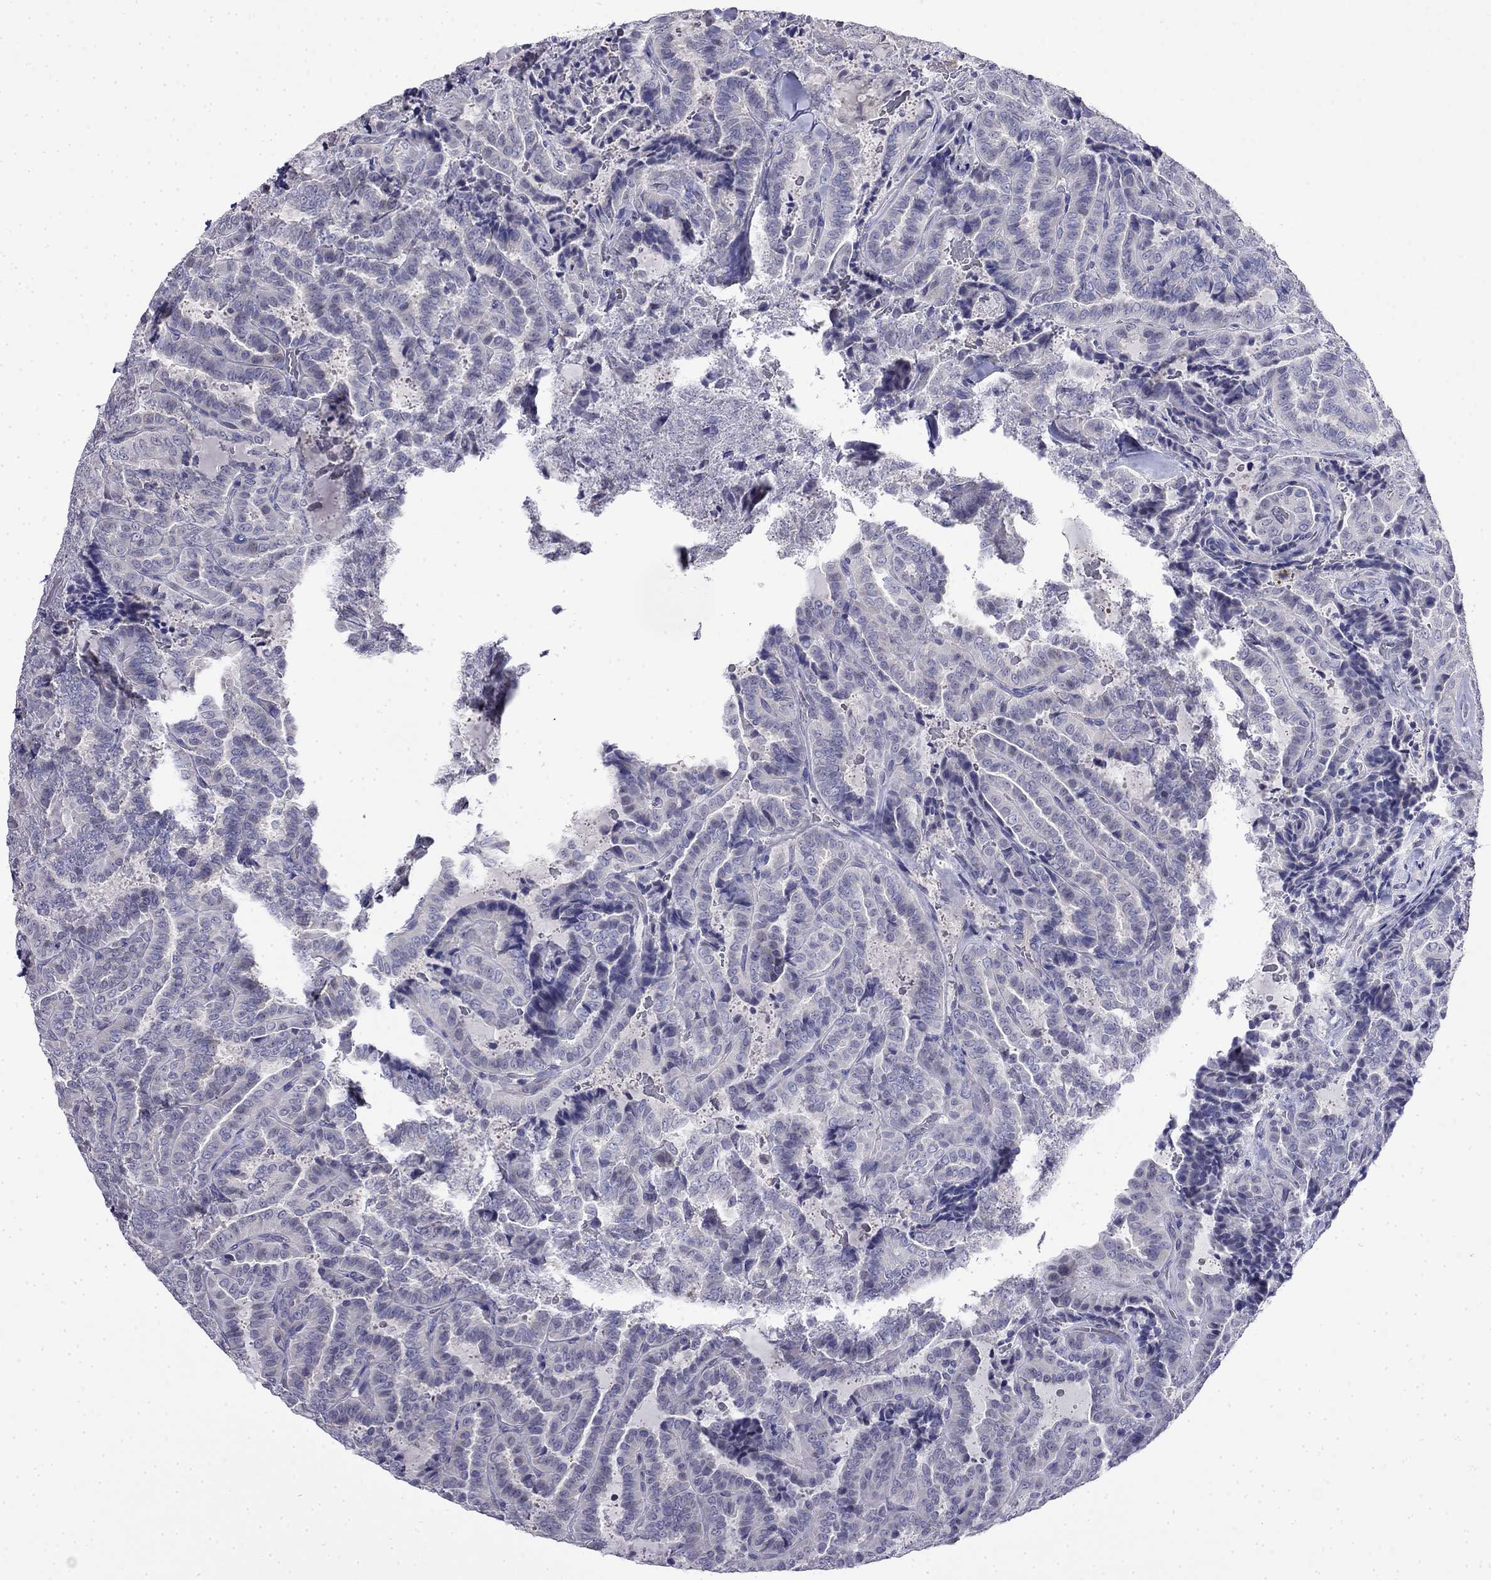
{"staining": {"intensity": "negative", "quantity": "none", "location": "none"}, "tissue": "thyroid cancer", "cell_type": "Tumor cells", "image_type": "cancer", "snomed": [{"axis": "morphology", "description": "Papillary adenocarcinoma, NOS"}, {"axis": "topography", "description": "Thyroid gland"}], "caption": "This image is of papillary adenocarcinoma (thyroid) stained with immunohistochemistry to label a protein in brown with the nuclei are counter-stained blue. There is no positivity in tumor cells. (DAB immunohistochemistry, high magnification).", "gene": "GUCA1B", "patient": {"sex": "female", "age": 39}}